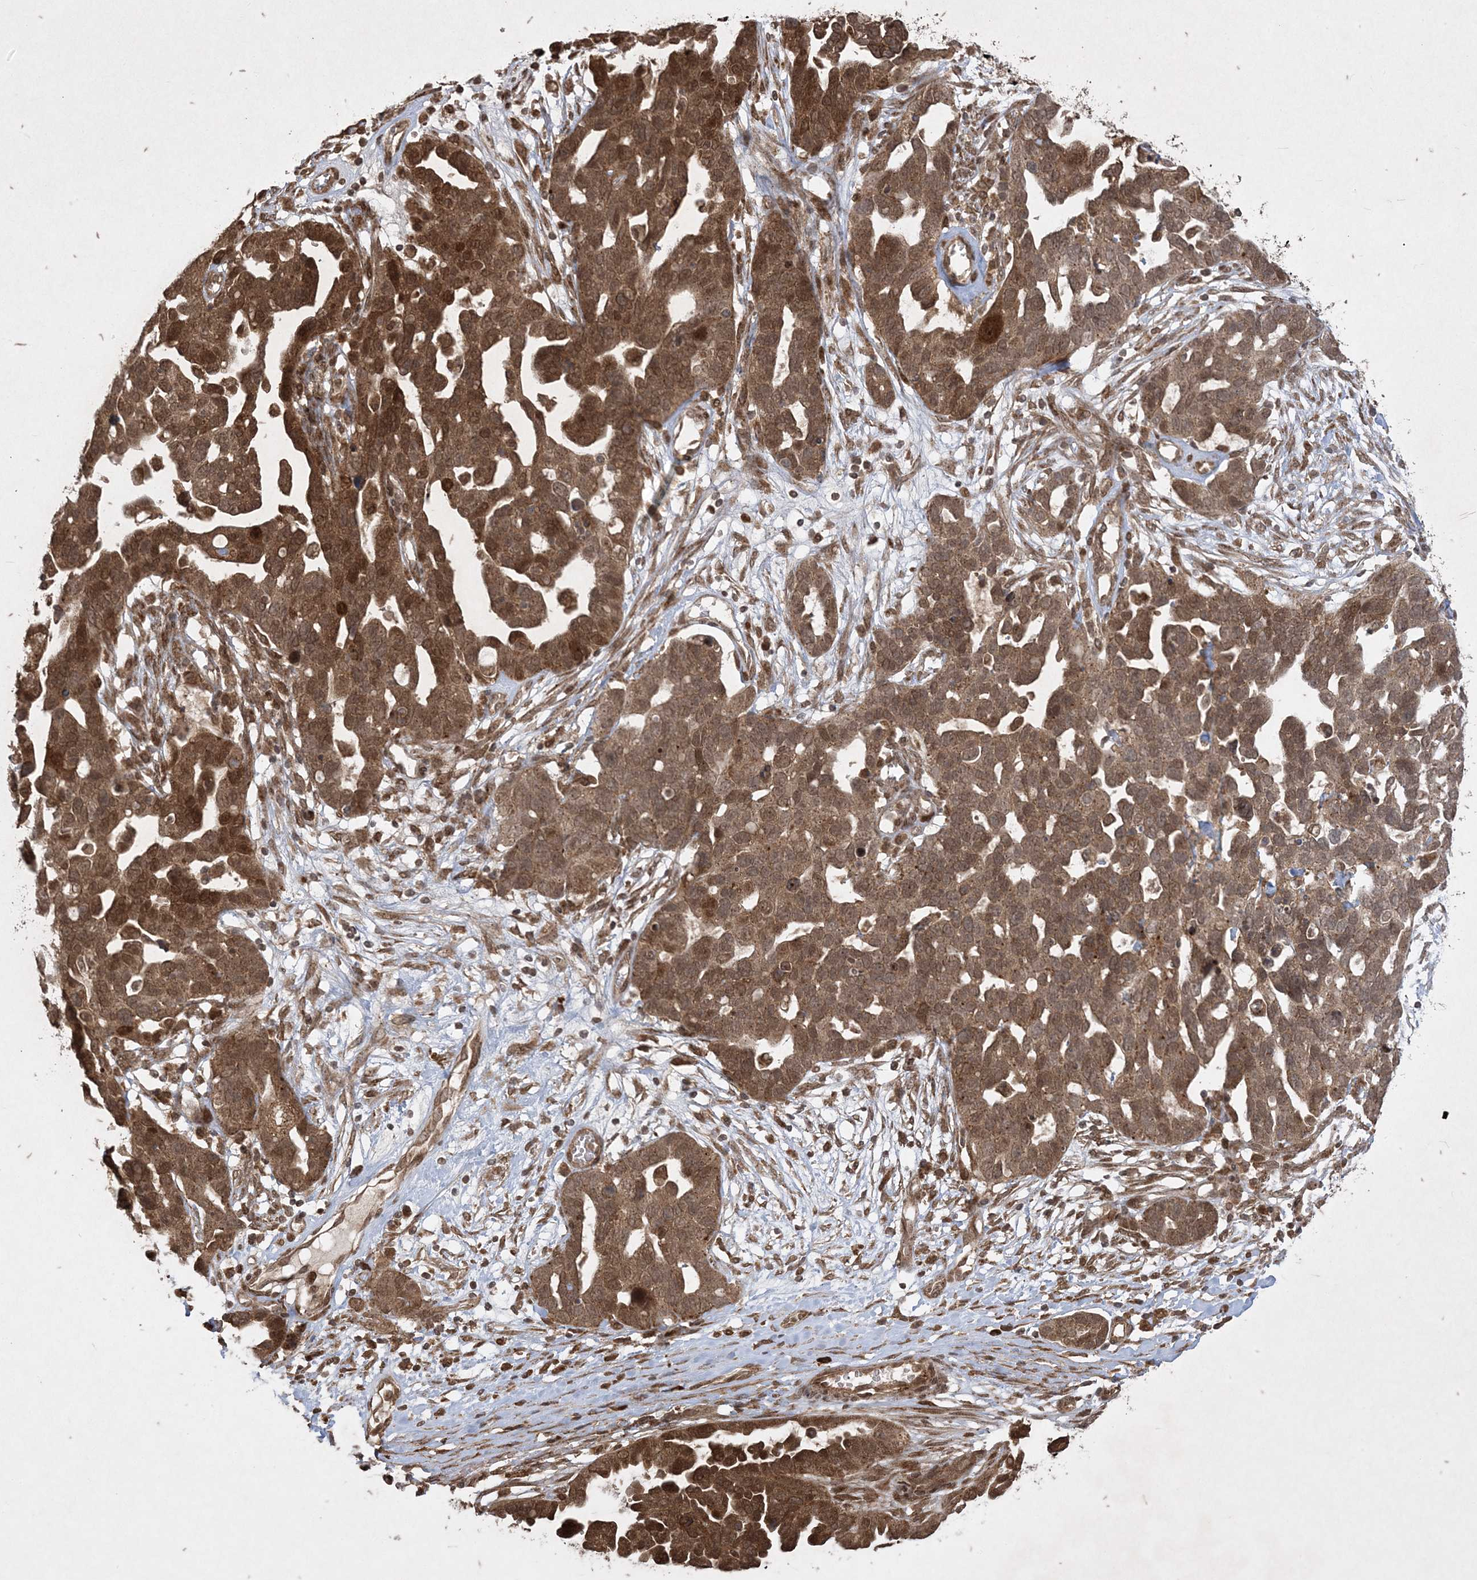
{"staining": {"intensity": "moderate", "quantity": ">75%", "location": "cytoplasmic/membranous,nuclear"}, "tissue": "ovarian cancer", "cell_type": "Tumor cells", "image_type": "cancer", "snomed": [{"axis": "morphology", "description": "Cystadenocarcinoma, serous, NOS"}, {"axis": "topography", "description": "Ovary"}], "caption": "Ovarian cancer stained for a protein (brown) reveals moderate cytoplasmic/membranous and nuclear positive staining in about >75% of tumor cells.", "gene": "RRAS", "patient": {"sex": "female", "age": 54}}